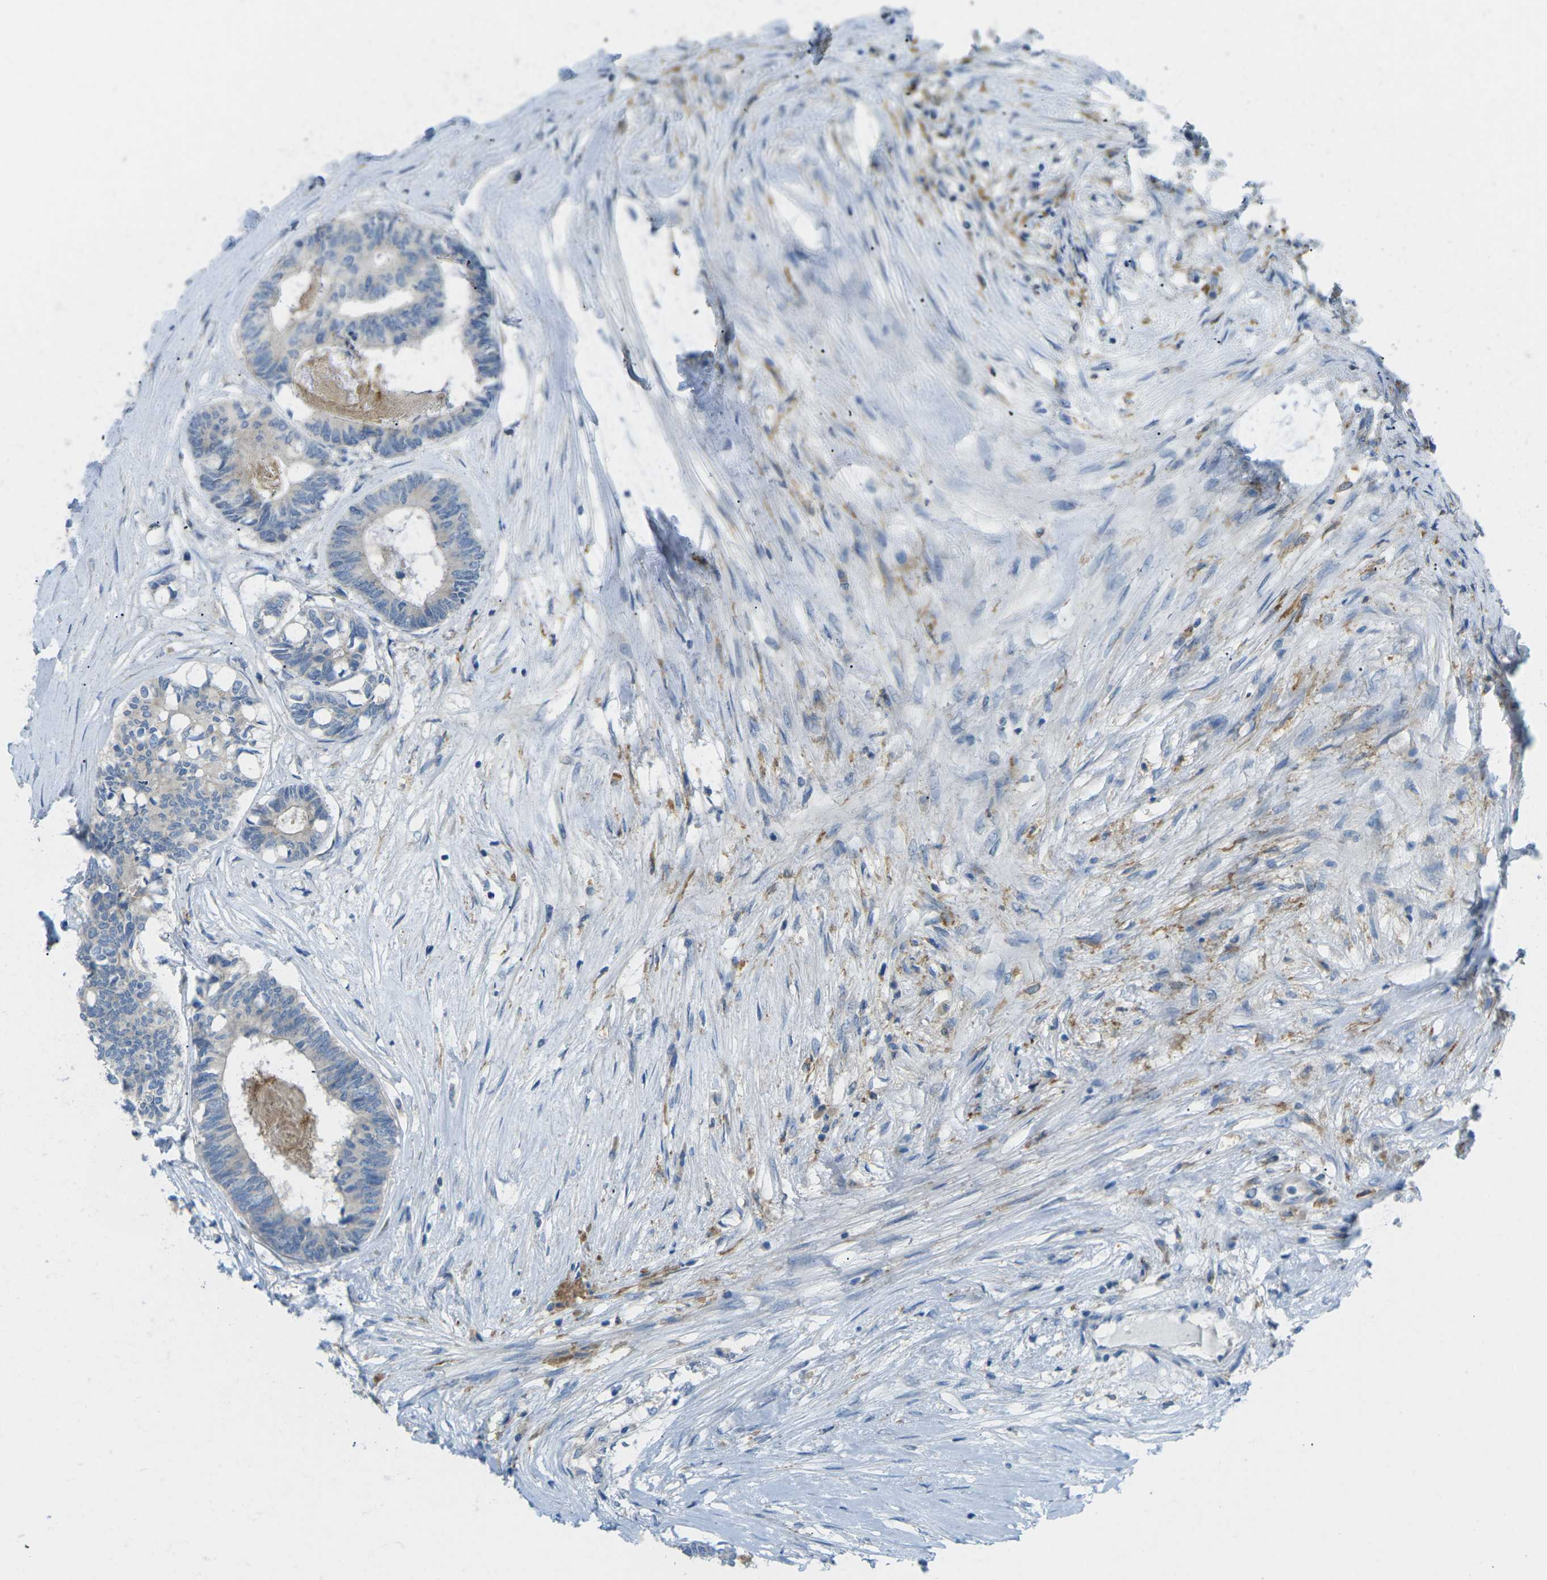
{"staining": {"intensity": "weak", "quantity": ">75%", "location": "cytoplasmic/membranous"}, "tissue": "colorectal cancer", "cell_type": "Tumor cells", "image_type": "cancer", "snomed": [{"axis": "morphology", "description": "Adenocarcinoma, NOS"}, {"axis": "topography", "description": "Rectum"}], "caption": "IHC of human colorectal cancer exhibits low levels of weak cytoplasmic/membranous positivity in about >75% of tumor cells.", "gene": "MYLK4", "patient": {"sex": "male", "age": 63}}